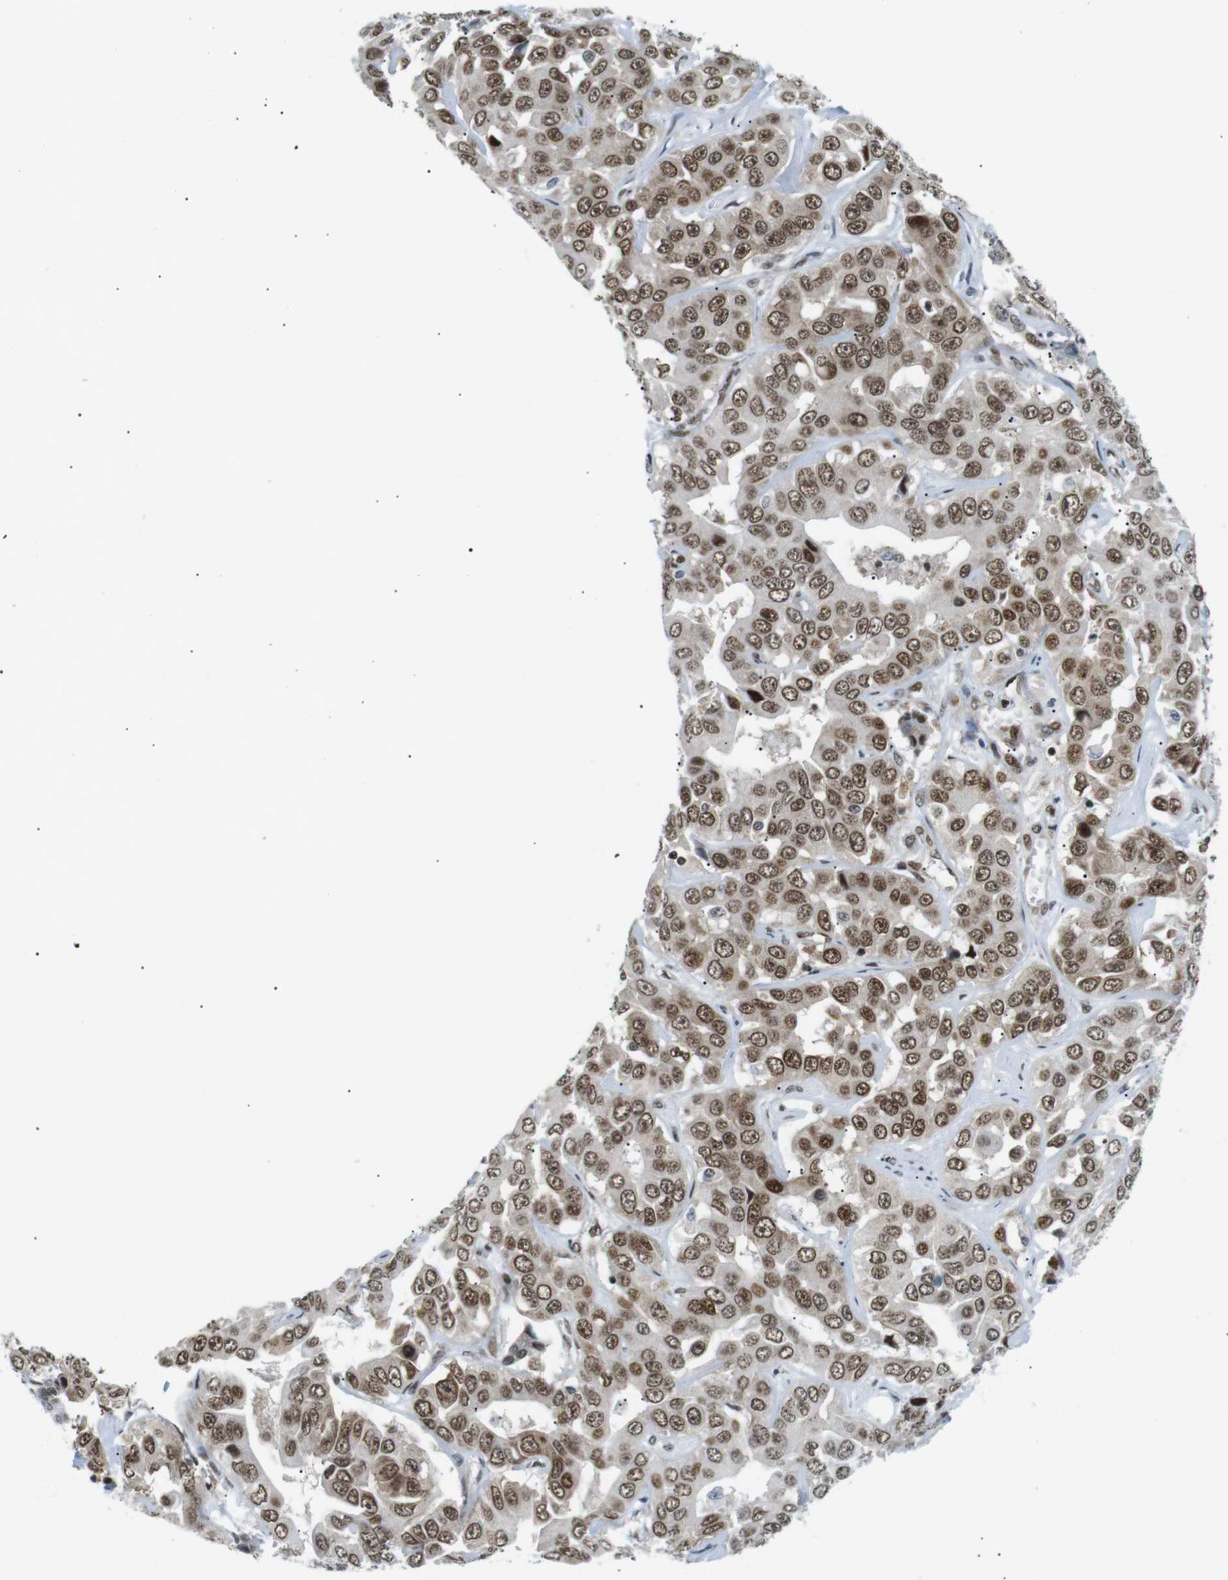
{"staining": {"intensity": "moderate", "quantity": ">75%", "location": "nuclear"}, "tissue": "liver cancer", "cell_type": "Tumor cells", "image_type": "cancer", "snomed": [{"axis": "morphology", "description": "Cholangiocarcinoma"}, {"axis": "topography", "description": "Liver"}], "caption": "This image demonstrates cholangiocarcinoma (liver) stained with immunohistochemistry (IHC) to label a protein in brown. The nuclear of tumor cells show moderate positivity for the protein. Nuclei are counter-stained blue.", "gene": "CDC27", "patient": {"sex": "female", "age": 52}}